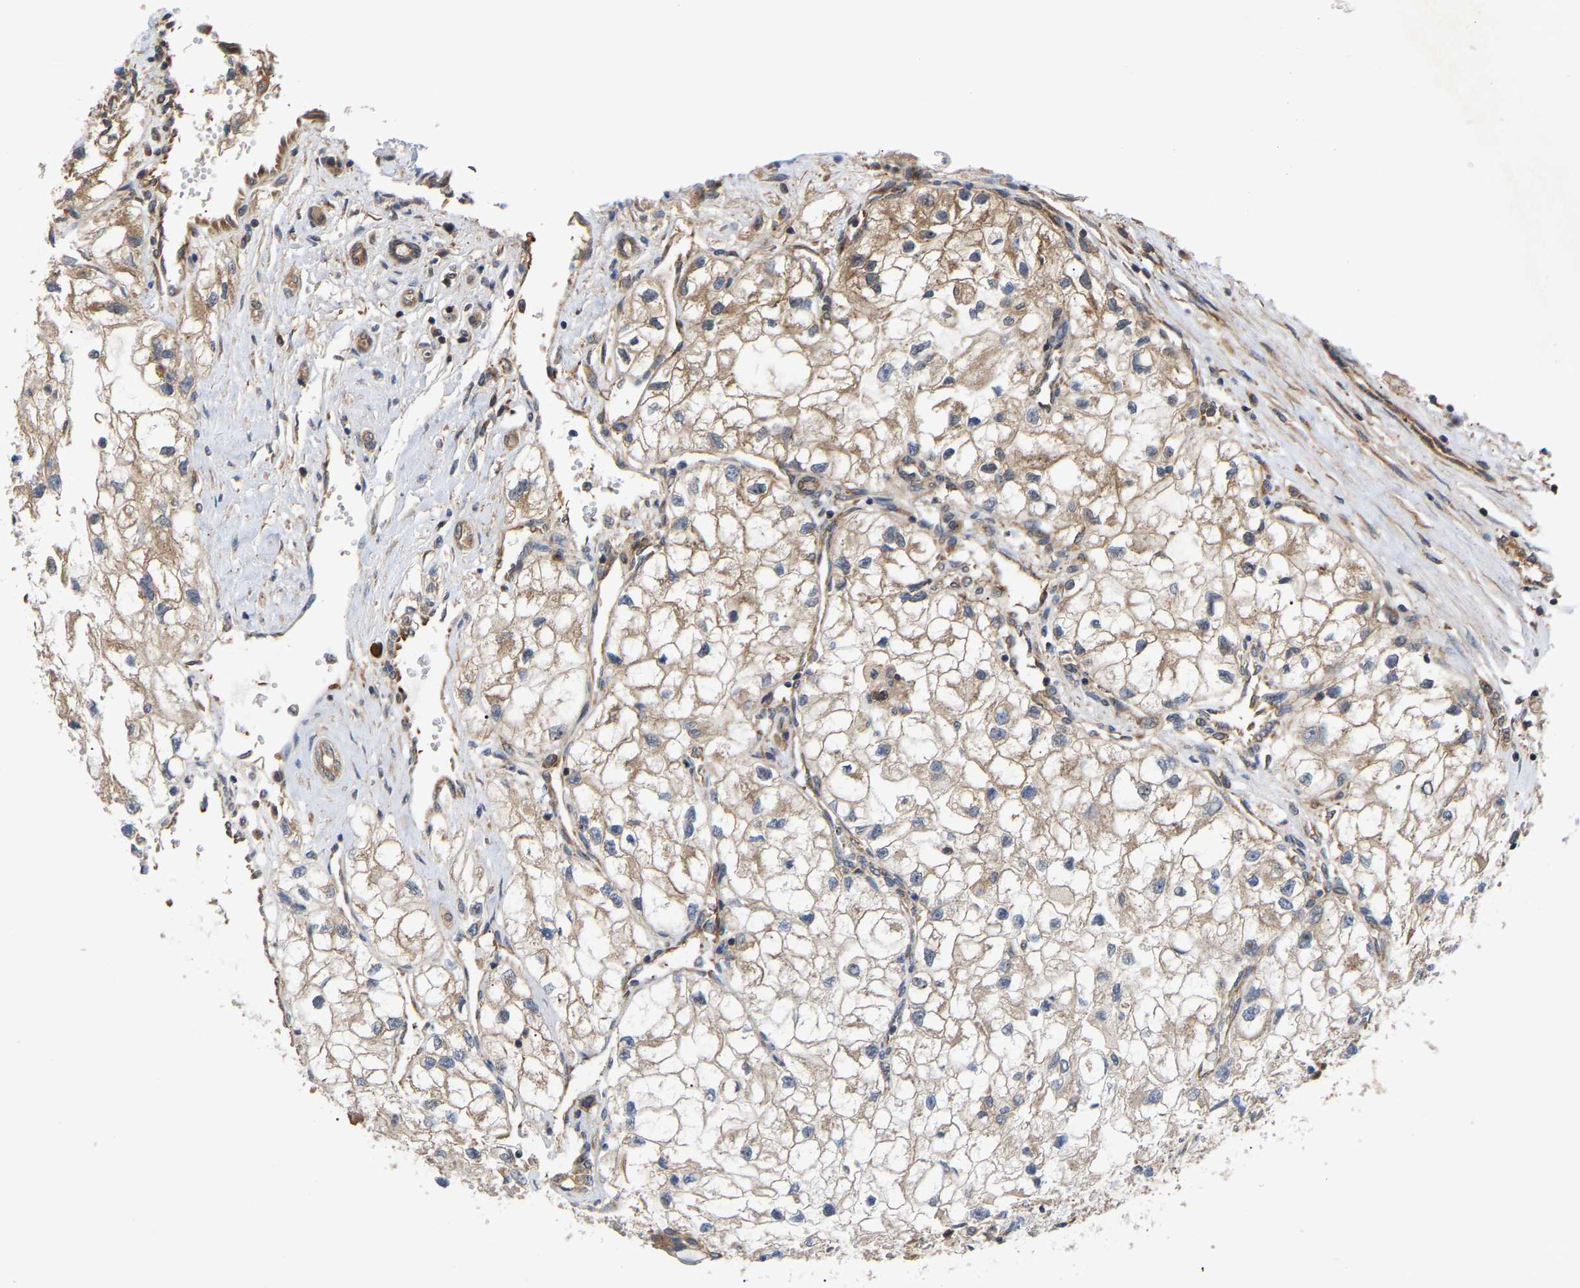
{"staining": {"intensity": "moderate", "quantity": "25%-75%", "location": "cytoplasmic/membranous"}, "tissue": "renal cancer", "cell_type": "Tumor cells", "image_type": "cancer", "snomed": [{"axis": "morphology", "description": "Adenocarcinoma, NOS"}, {"axis": "topography", "description": "Kidney"}], "caption": "IHC image of neoplastic tissue: human renal cancer stained using immunohistochemistry shows medium levels of moderate protein expression localized specifically in the cytoplasmic/membranous of tumor cells, appearing as a cytoplasmic/membranous brown color.", "gene": "LAPTM4B", "patient": {"sex": "female", "age": 70}}